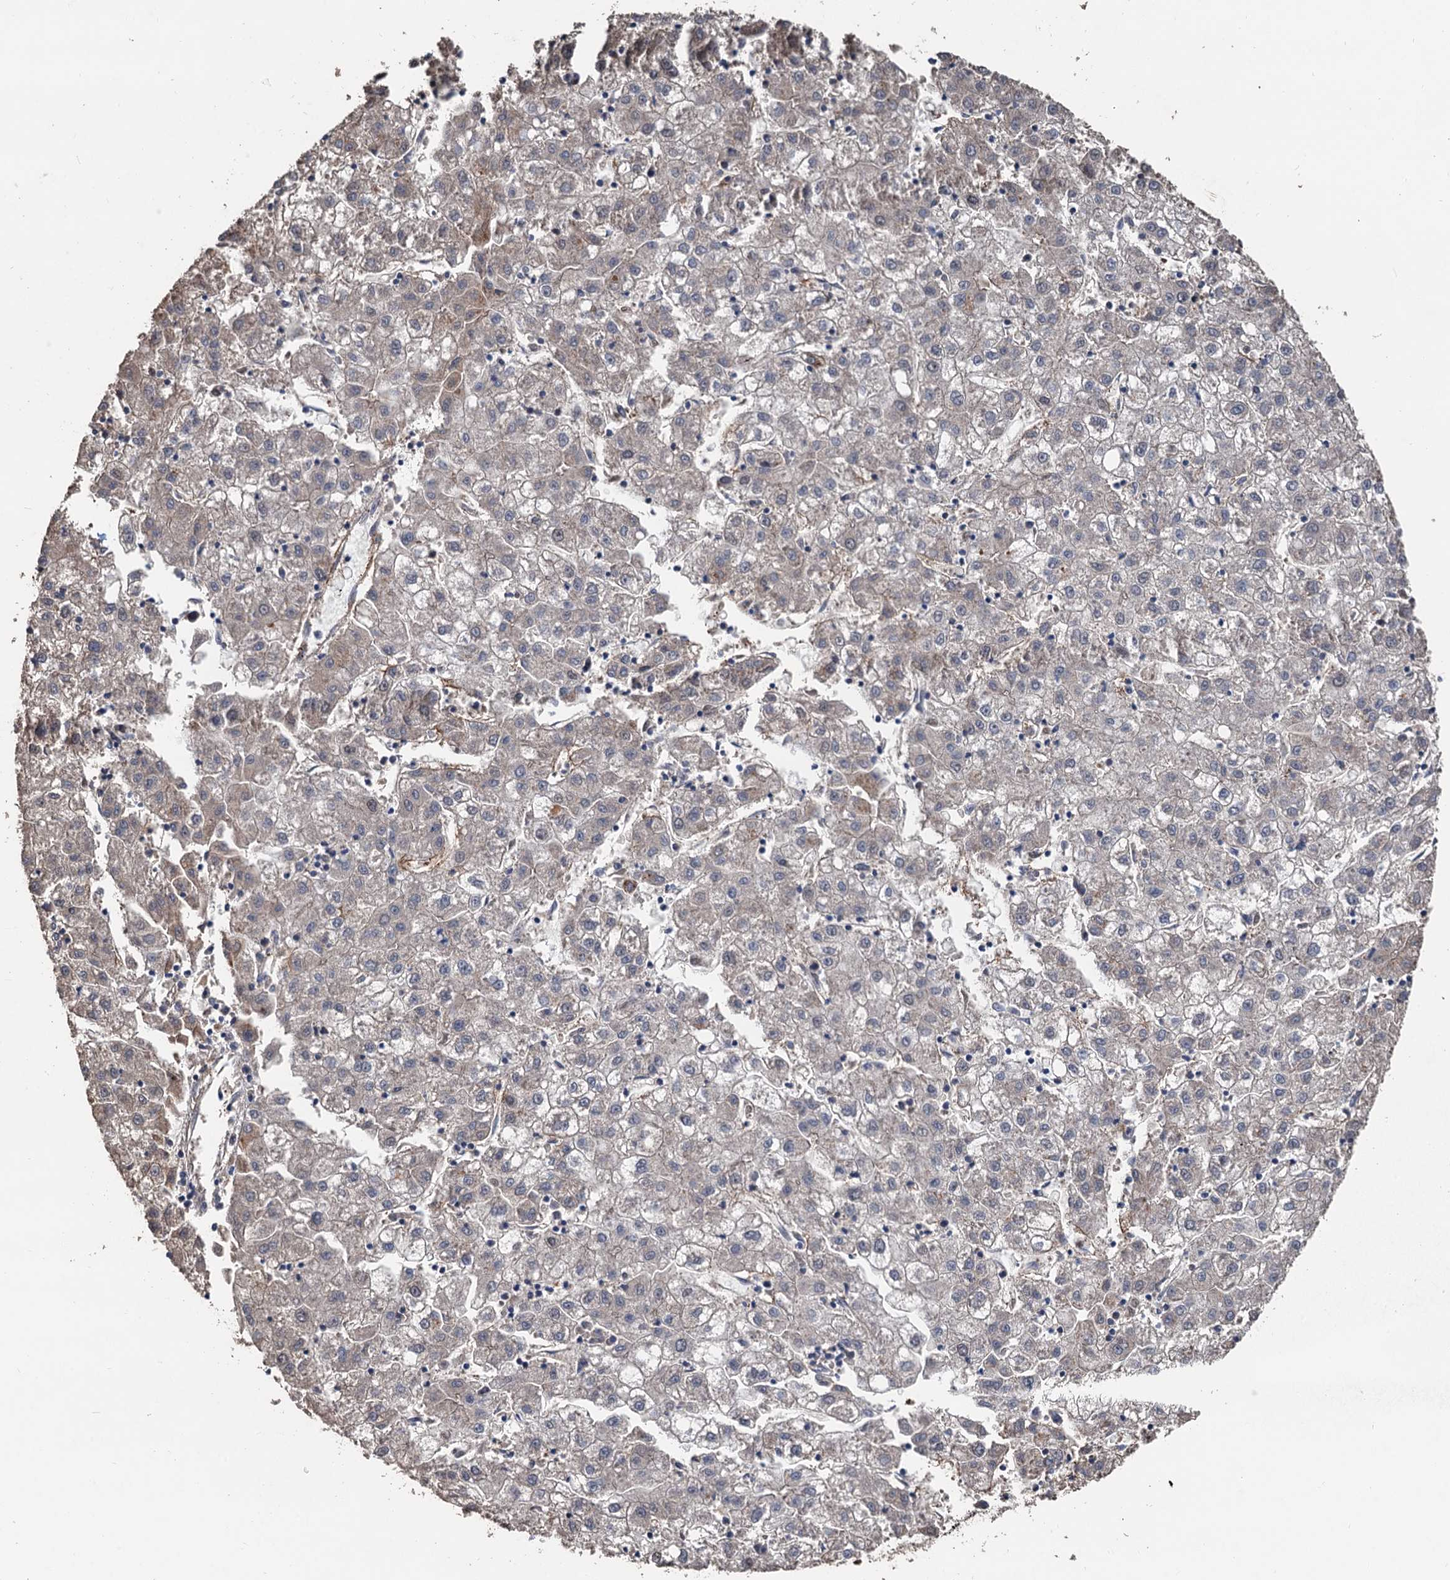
{"staining": {"intensity": "negative", "quantity": "none", "location": "none"}, "tissue": "liver cancer", "cell_type": "Tumor cells", "image_type": "cancer", "snomed": [{"axis": "morphology", "description": "Carcinoma, Hepatocellular, NOS"}, {"axis": "topography", "description": "Liver"}], "caption": "DAB (3,3'-diaminobenzidine) immunohistochemical staining of human liver cancer (hepatocellular carcinoma) shows no significant positivity in tumor cells. Nuclei are stained in blue.", "gene": "DEXI", "patient": {"sex": "male", "age": 72}}